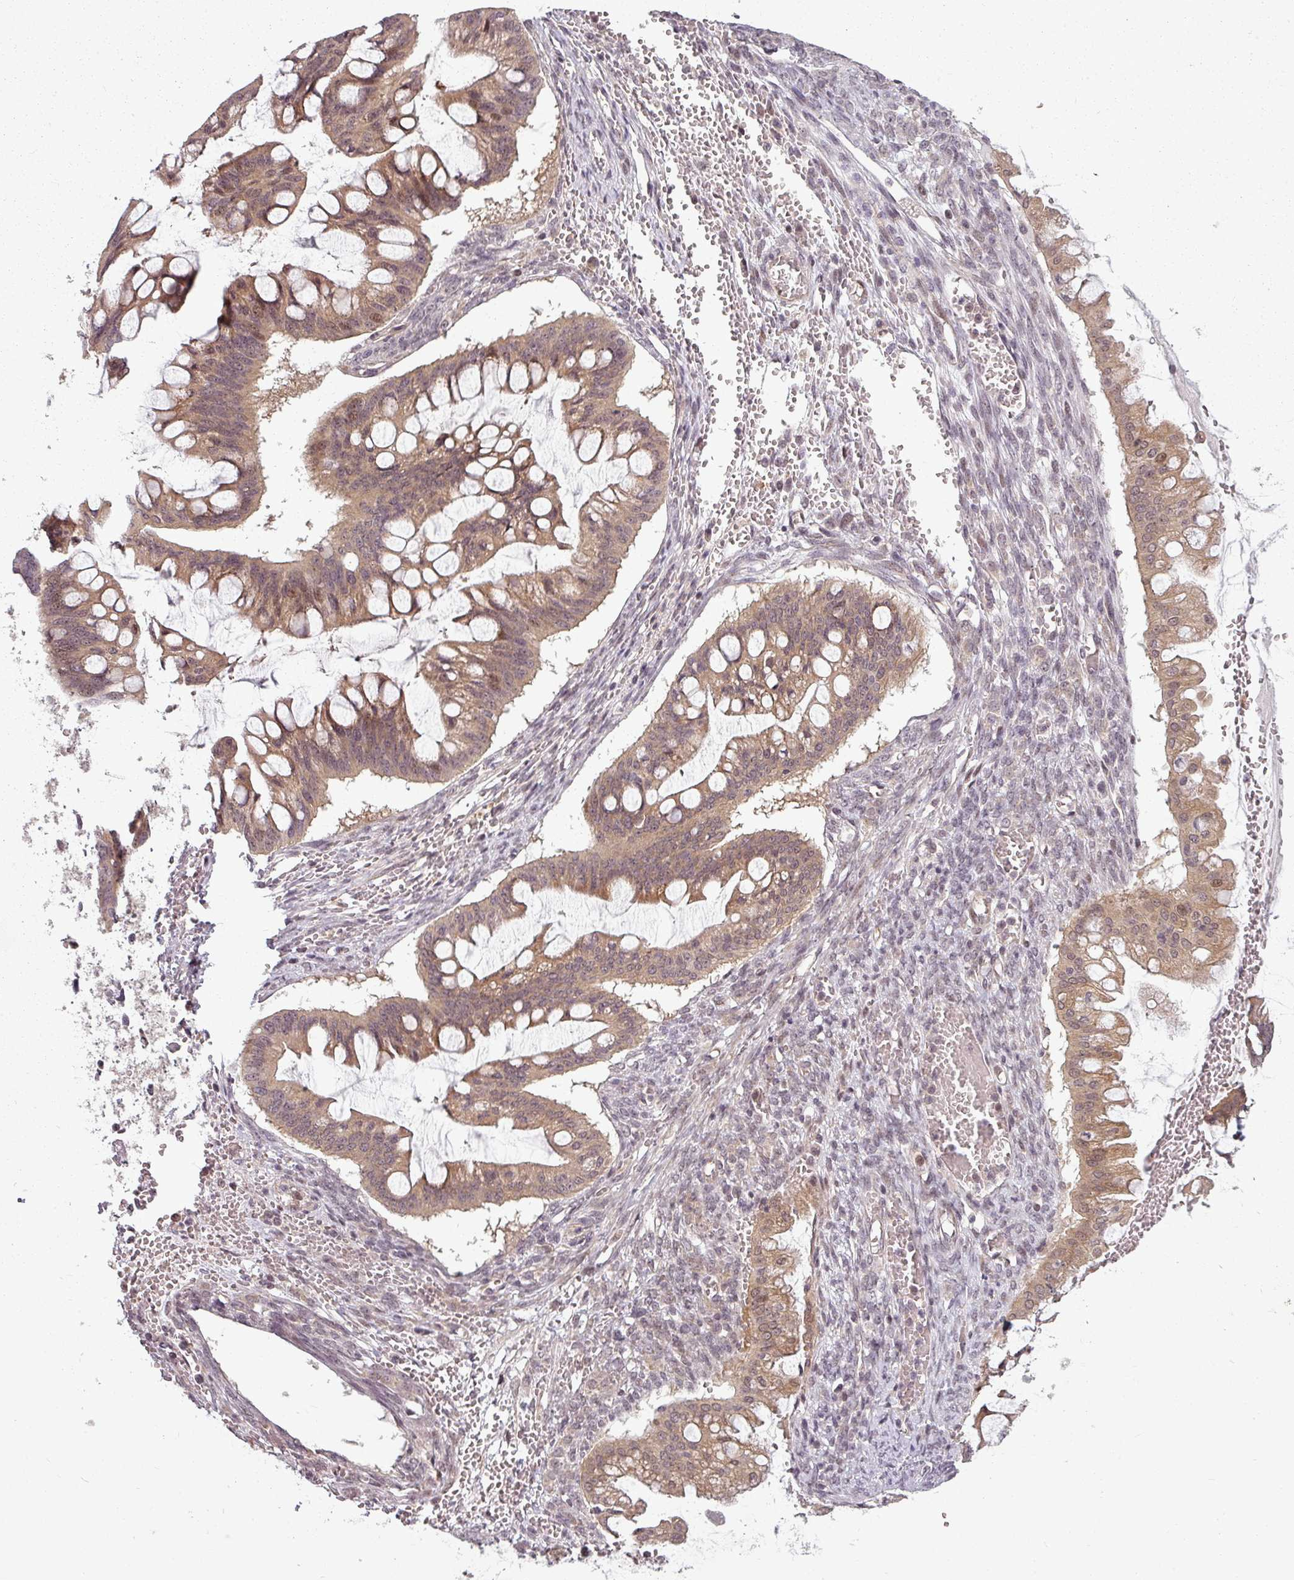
{"staining": {"intensity": "moderate", "quantity": ">75%", "location": "cytoplasmic/membranous"}, "tissue": "ovarian cancer", "cell_type": "Tumor cells", "image_type": "cancer", "snomed": [{"axis": "morphology", "description": "Cystadenocarcinoma, mucinous, NOS"}, {"axis": "topography", "description": "Ovary"}], "caption": "Moderate cytoplasmic/membranous staining for a protein is appreciated in about >75% of tumor cells of ovarian cancer (mucinous cystadenocarcinoma) using immunohistochemistry (IHC).", "gene": "CLIC1", "patient": {"sex": "female", "age": 73}}